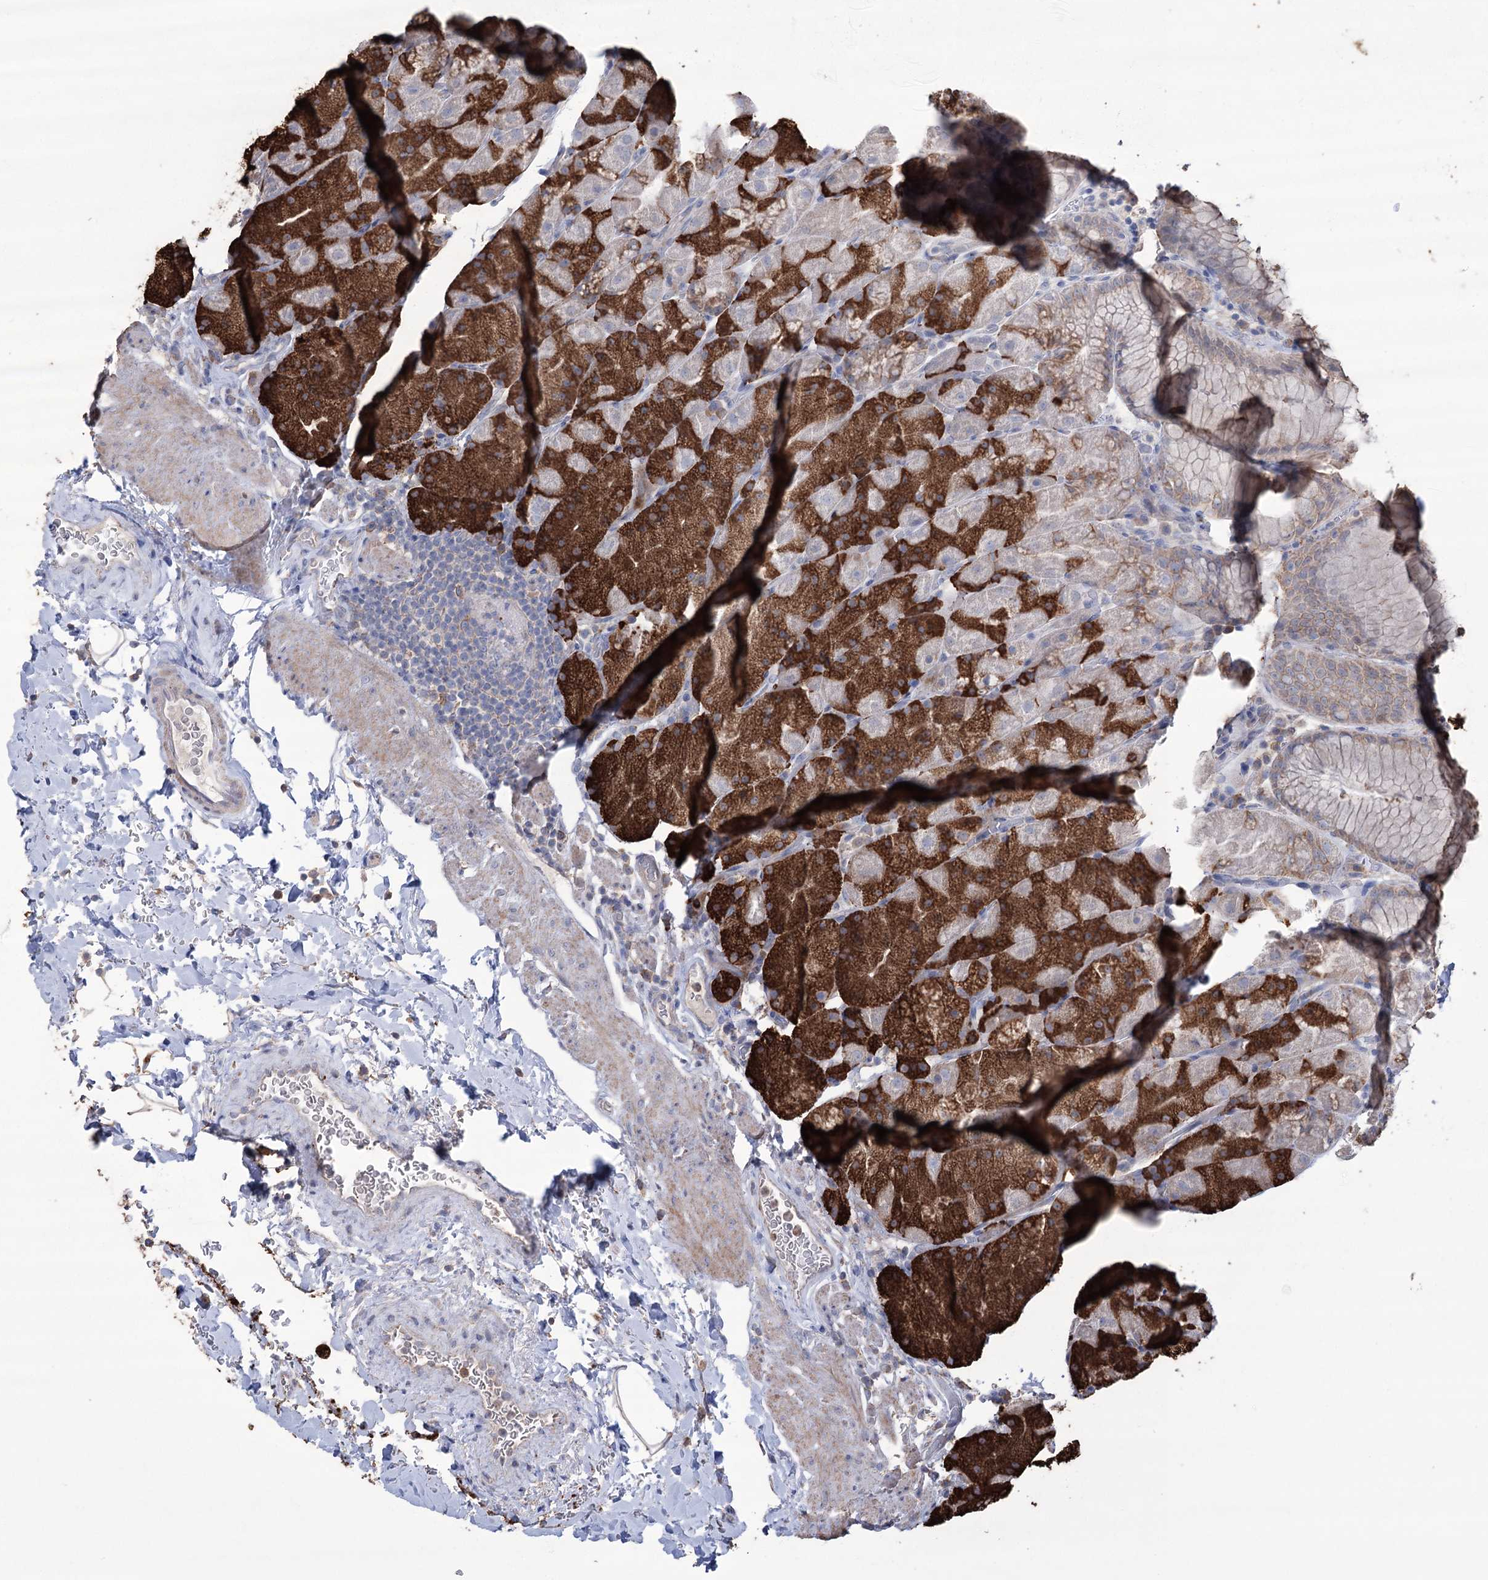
{"staining": {"intensity": "strong", "quantity": "25%-75%", "location": "cytoplasmic/membranous"}, "tissue": "stomach", "cell_type": "Glandular cells", "image_type": "normal", "snomed": [{"axis": "morphology", "description": "Normal tissue, NOS"}, {"axis": "topography", "description": "Stomach, upper"}, {"axis": "topography", "description": "Stomach, lower"}], "caption": "IHC image of unremarkable stomach stained for a protein (brown), which shows high levels of strong cytoplasmic/membranous expression in about 25%-75% of glandular cells.", "gene": "TRIM71", "patient": {"sex": "male", "age": 67}}